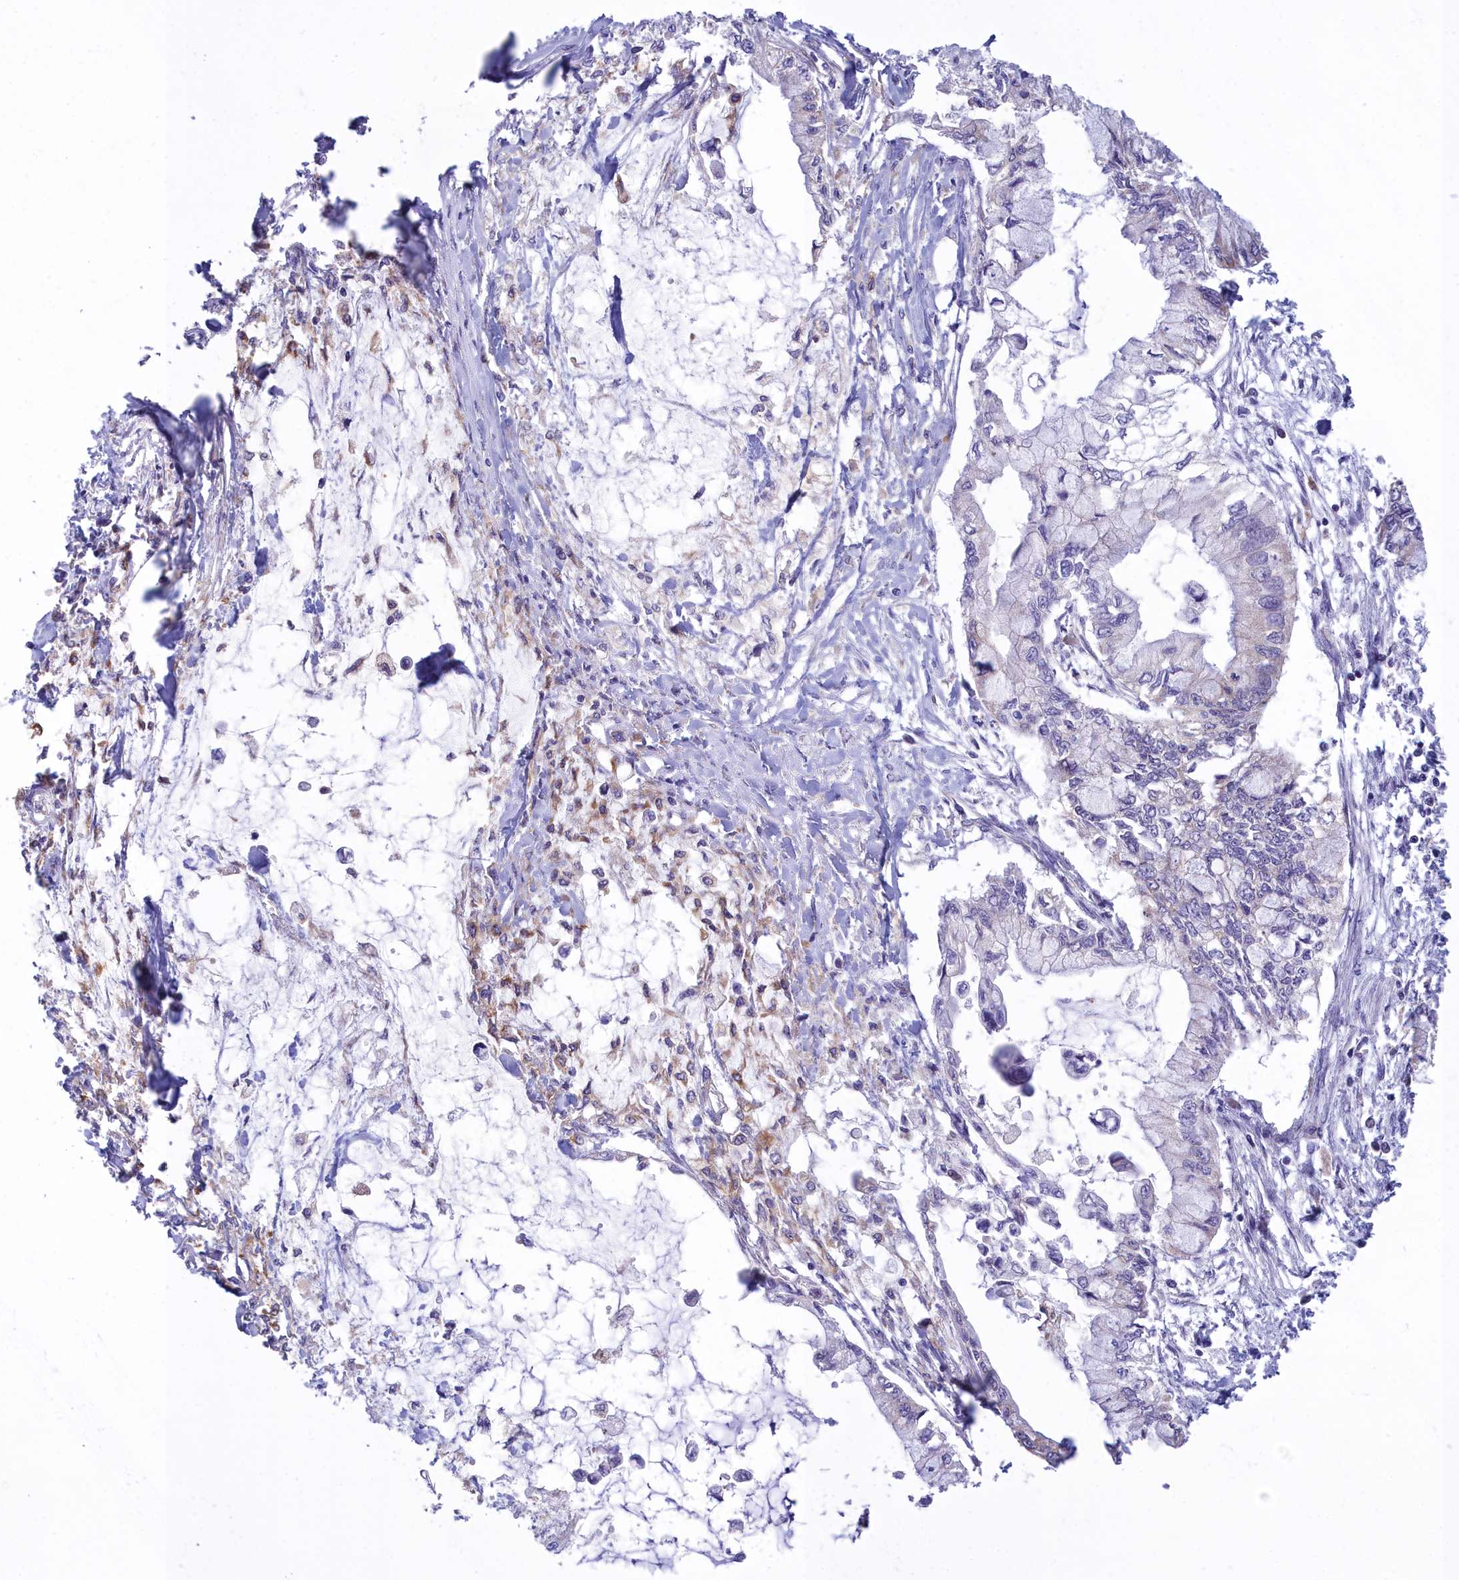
{"staining": {"intensity": "negative", "quantity": "none", "location": "none"}, "tissue": "pancreatic cancer", "cell_type": "Tumor cells", "image_type": "cancer", "snomed": [{"axis": "morphology", "description": "Adenocarcinoma, NOS"}, {"axis": "topography", "description": "Pancreas"}], "caption": "There is no significant staining in tumor cells of pancreatic cancer.", "gene": "HM13", "patient": {"sex": "male", "age": 48}}